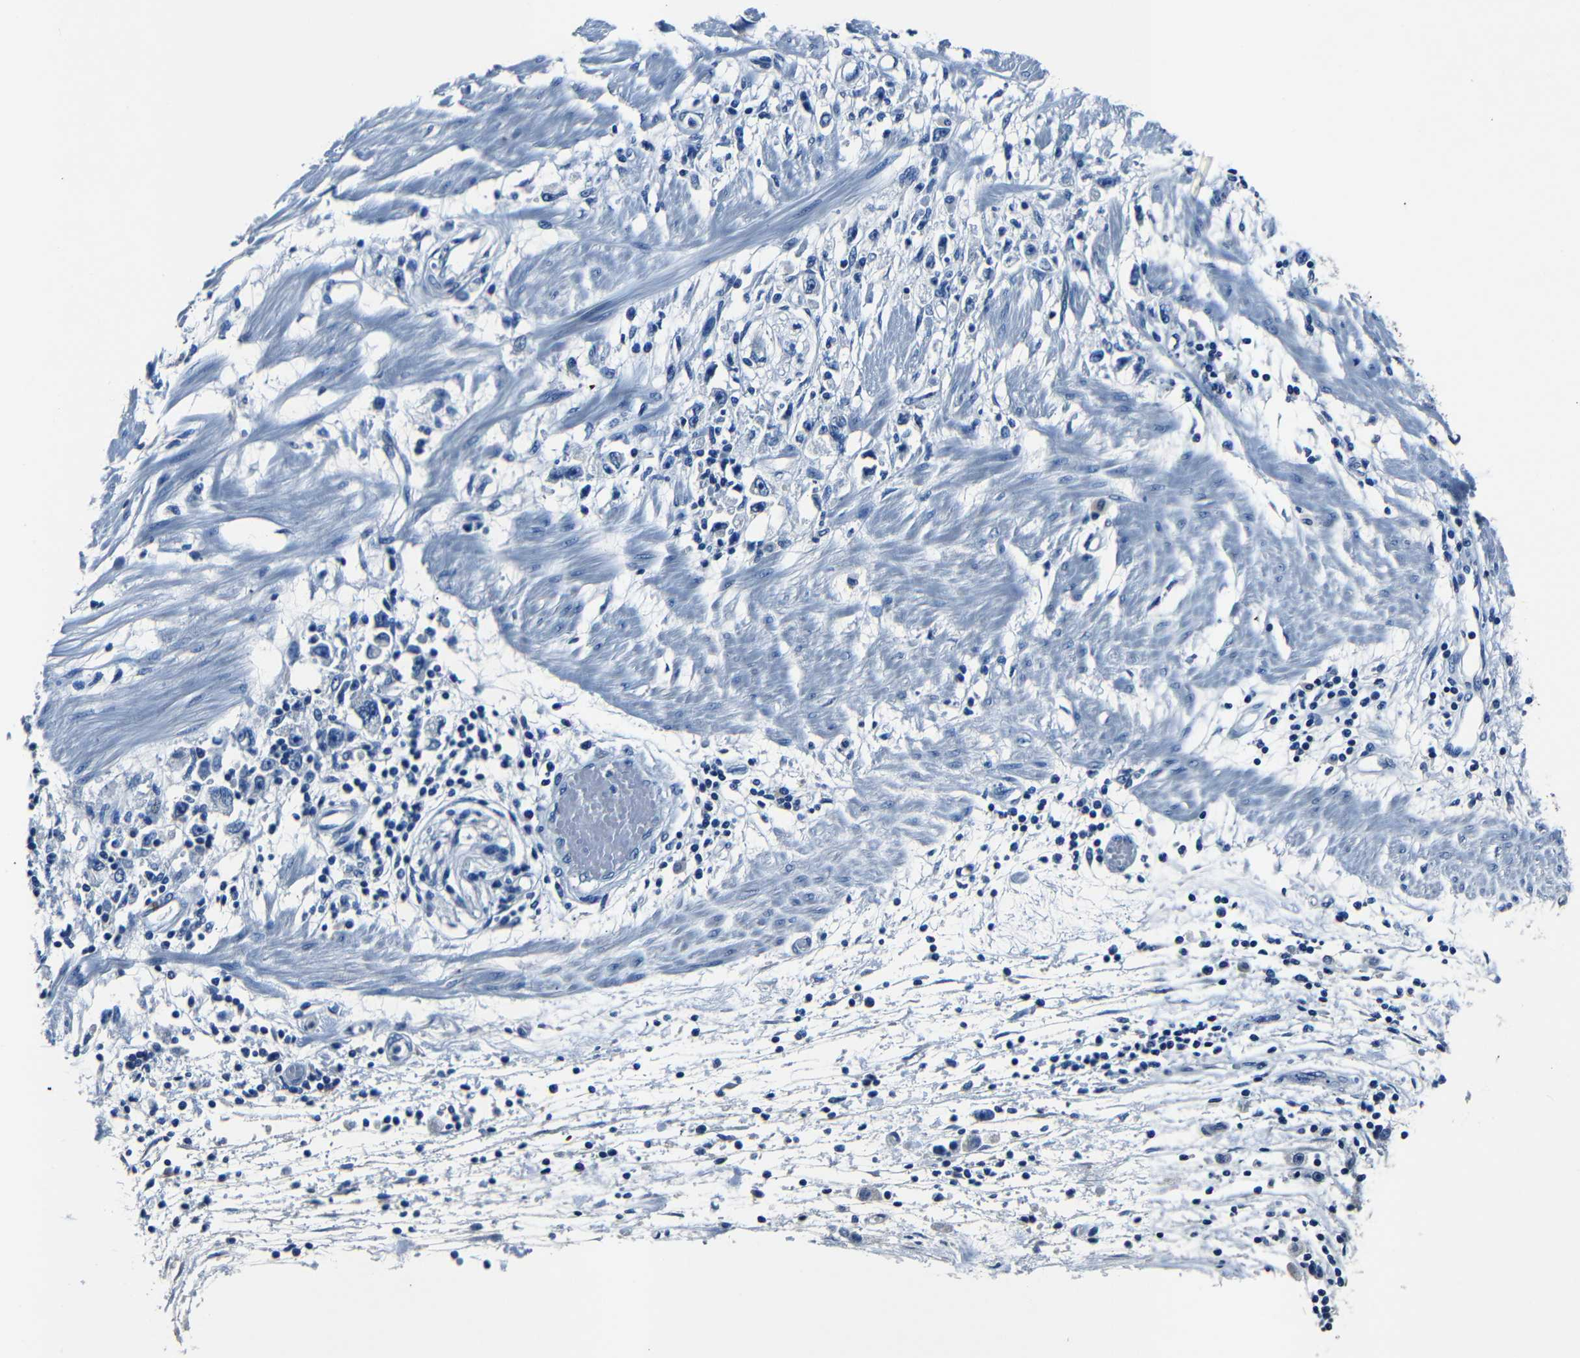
{"staining": {"intensity": "negative", "quantity": "none", "location": "none"}, "tissue": "stomach cancer", "cell_type": "Tumor cells", "image_type": "cancer", "snomed": [{"axis": "morphology", "description": "Adenocarcinoma, NOS"}, {"axis": "topography", "description": "Stomach"}], "caption": "High power microscopy photomicrograph of an immunohistochemistry histopathology image of stomach cancer, revealing no significant positivity in tumor cells. Brightfield microscopy of IHC stained with DAB (brown) and hematoxylin (blue), captured at high magnification.", "gene": "NCMAP", "patient": {"sex": "female", "age": 59}}